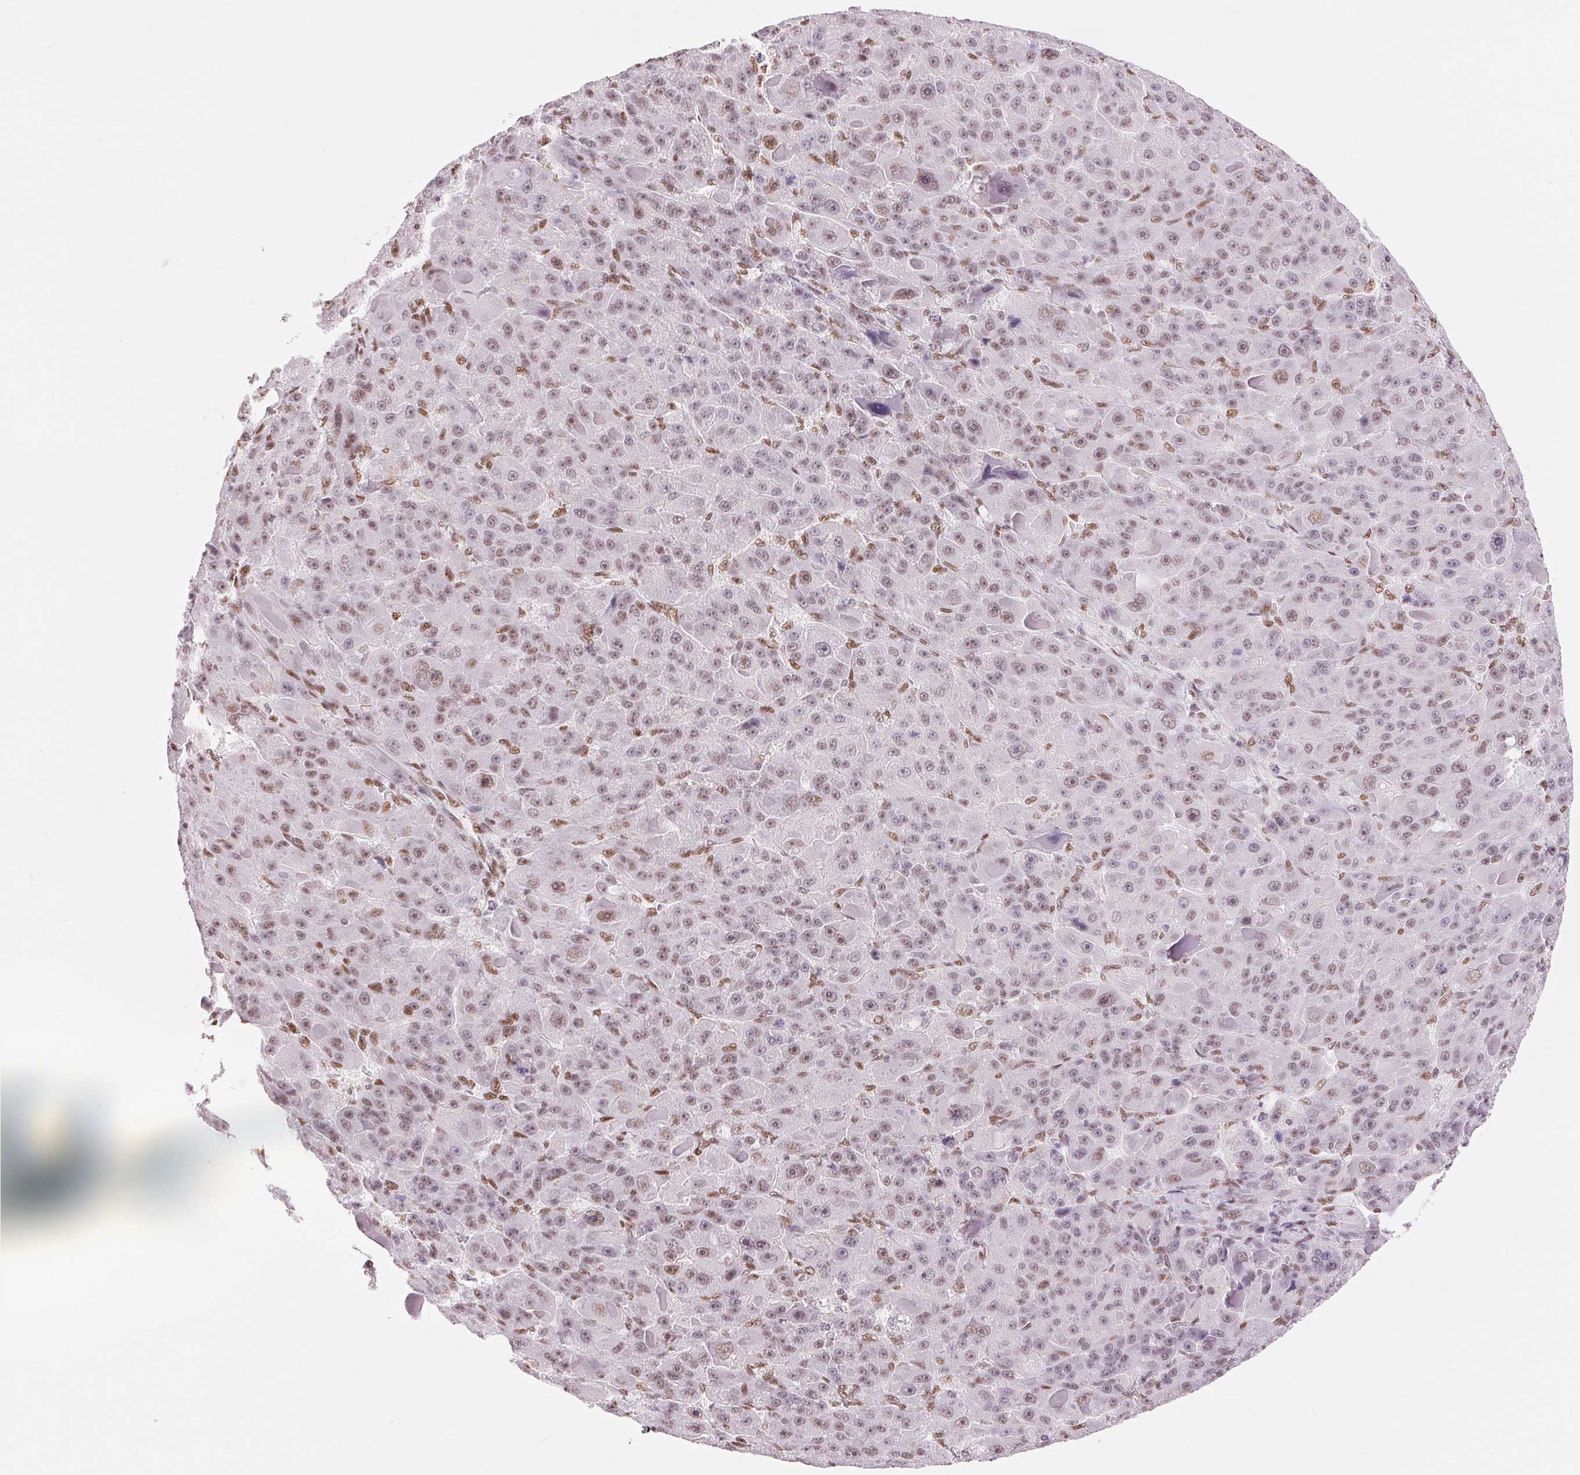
{"staining": {"intensity": "weak", "quantity": "25%-75%", "location": "nuclear"}, "tissue": "liver cancer", "cell_type": "Tumor cells", "image_type": "cancer", "snomed": [{"axis": "morphology", "description": "Carcinoma, Hepatocellular, NOS"}, {"axis": "topography", "description": "Liver"}], "caption": "A histopathology image showing weak nuclear expression in about 25%-75% of tumor cells in liver cancer, as visualized by brown immunohistochemical staining.", "gene": "ZFR2", "patient": {"sex": "male", "age": 76}}